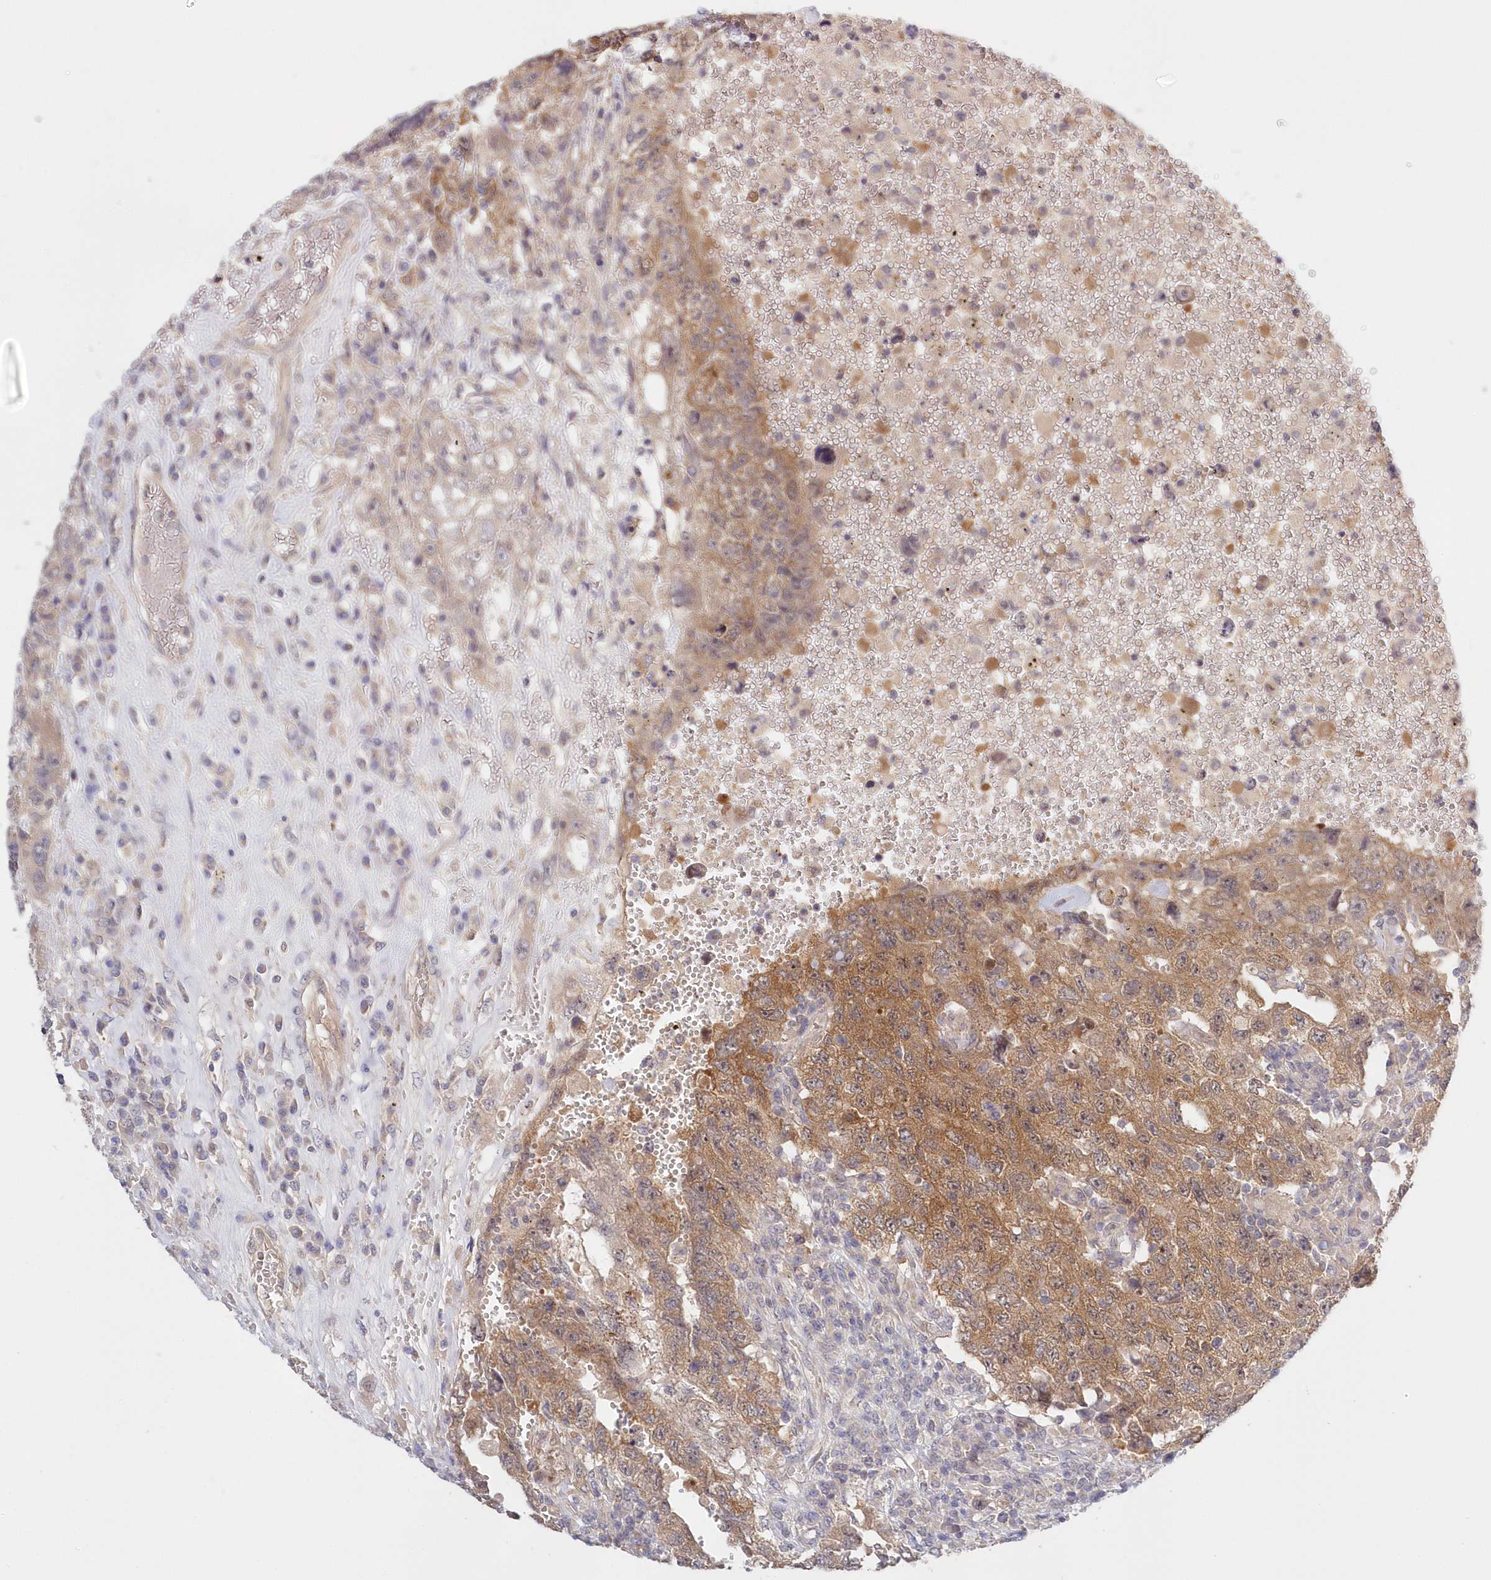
{"staining": {"intensity": "moderate", "quantity": ">75%", "location": "cytoplasmic/membranous"}, "tissue": "testis cancer", "cell_type": "Tumor cells", "image_type": "cancer", "snomed": [{"axis": "morphology", "description": "Carcinoma, Embryonal, NOS"}, {"axis": "topography", "description": "Testis"}], "caption": "High-magnification brightfield microscopy of testis embryonal carcinoma stained with DAB (brown) and counterstained with hematoxylin (blue). tumor cells exhibit moderate cytoplasmic/membranous positivity is seen in approximately>75% of cells.", "gene": "KATNA1", "patient": {"sex": "male", "age": 26}}